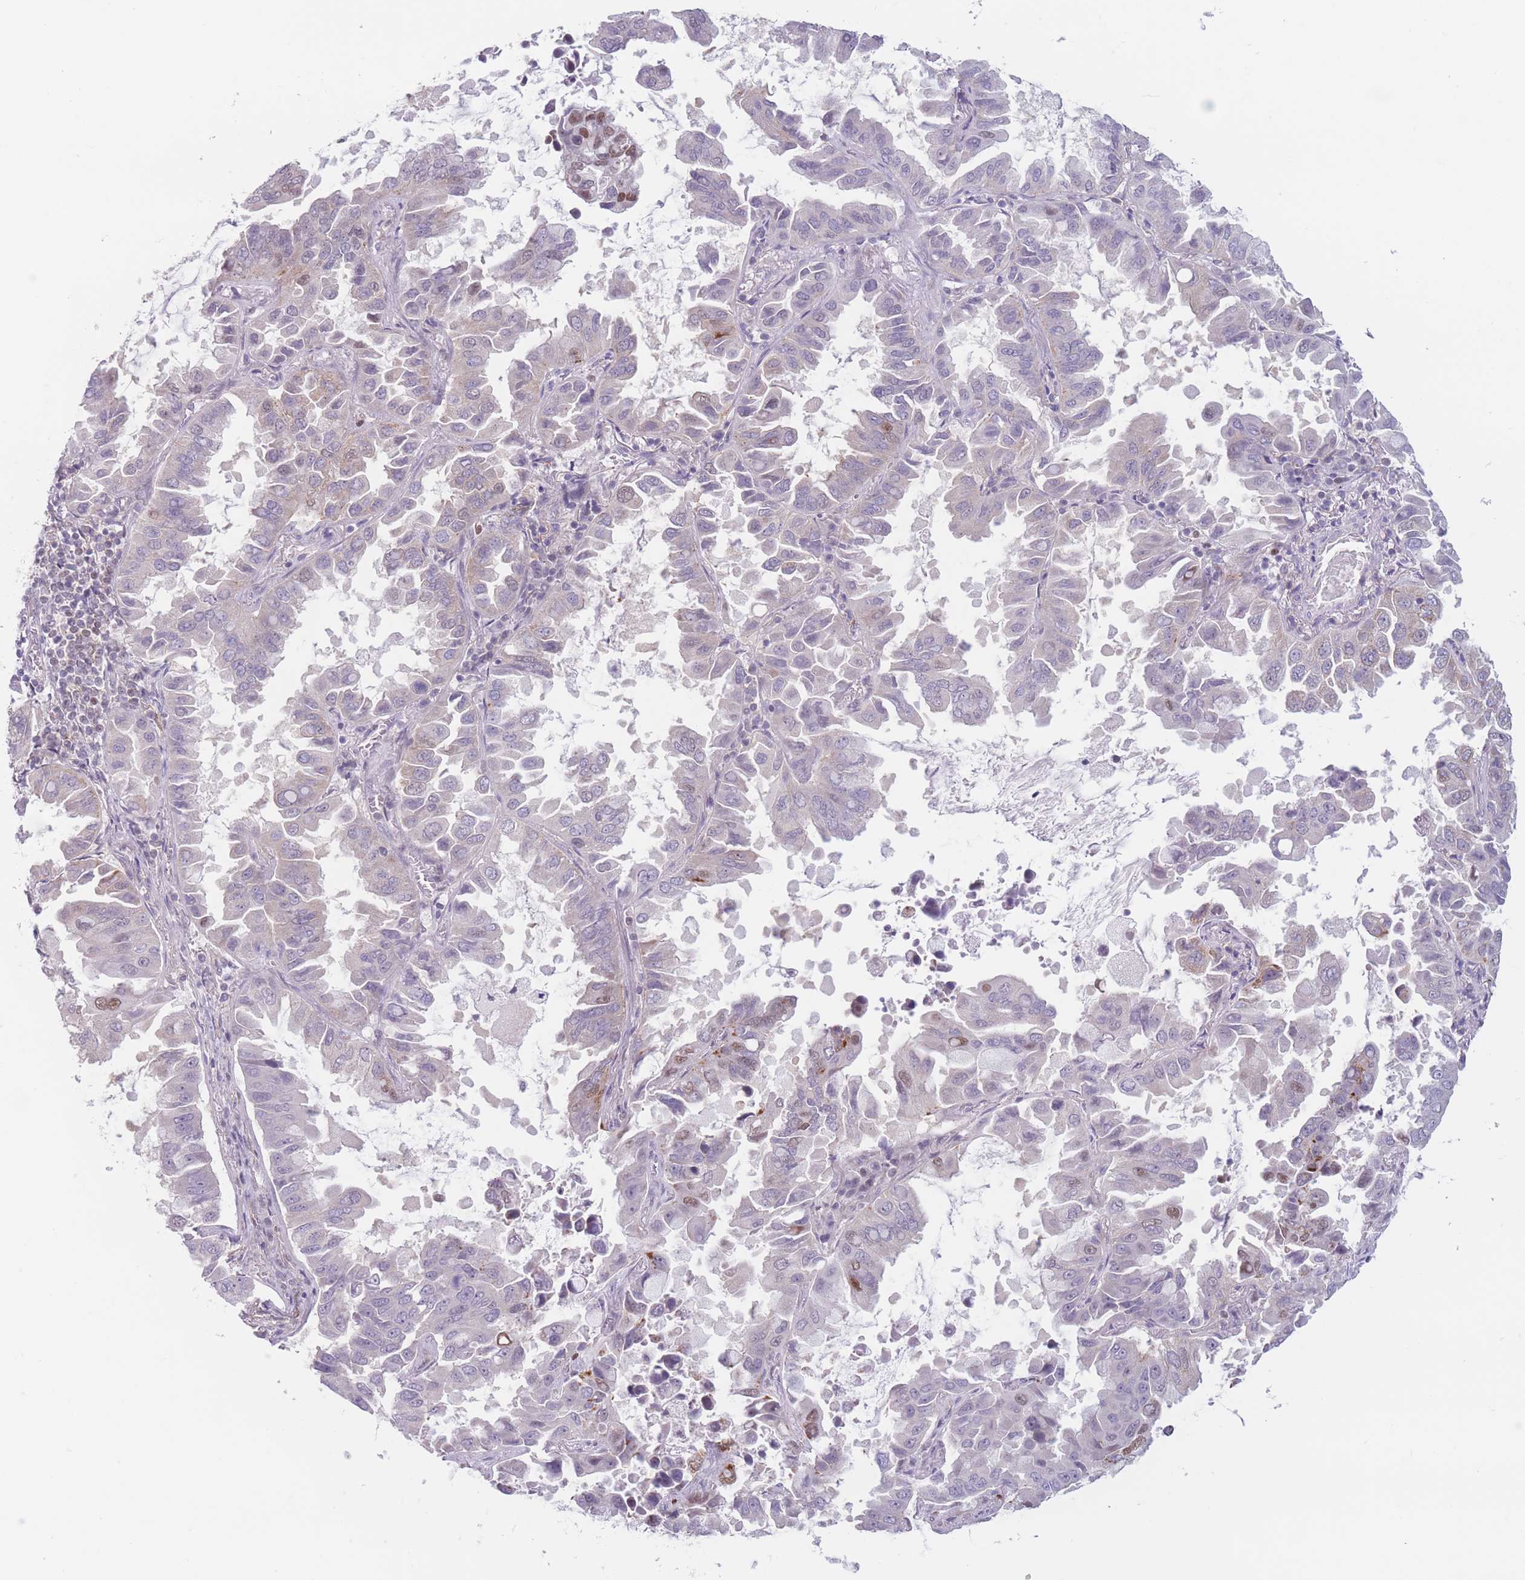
{"staining": {"intensity": "moderate", "quantity": "<25%", "location": "cytoplasmic/membranous"}, "tissue": "lung cancer", "cell_type": "Tumor cells", "image_type": "cancer", "snomed": [{"axis": "morphology", "description": "Adenocarcinoma, NOS"}, {"axis": "topography", "description": "Lung"}], "caption": "A photomicrograph of human lung cancer (adenocarcinoma) stained for a protein reveals moderate cytoplasmic/membranous brown staining in tumor cells.", "gene": "ZNF439", "patient": {"sex": "male", "age": 64}}